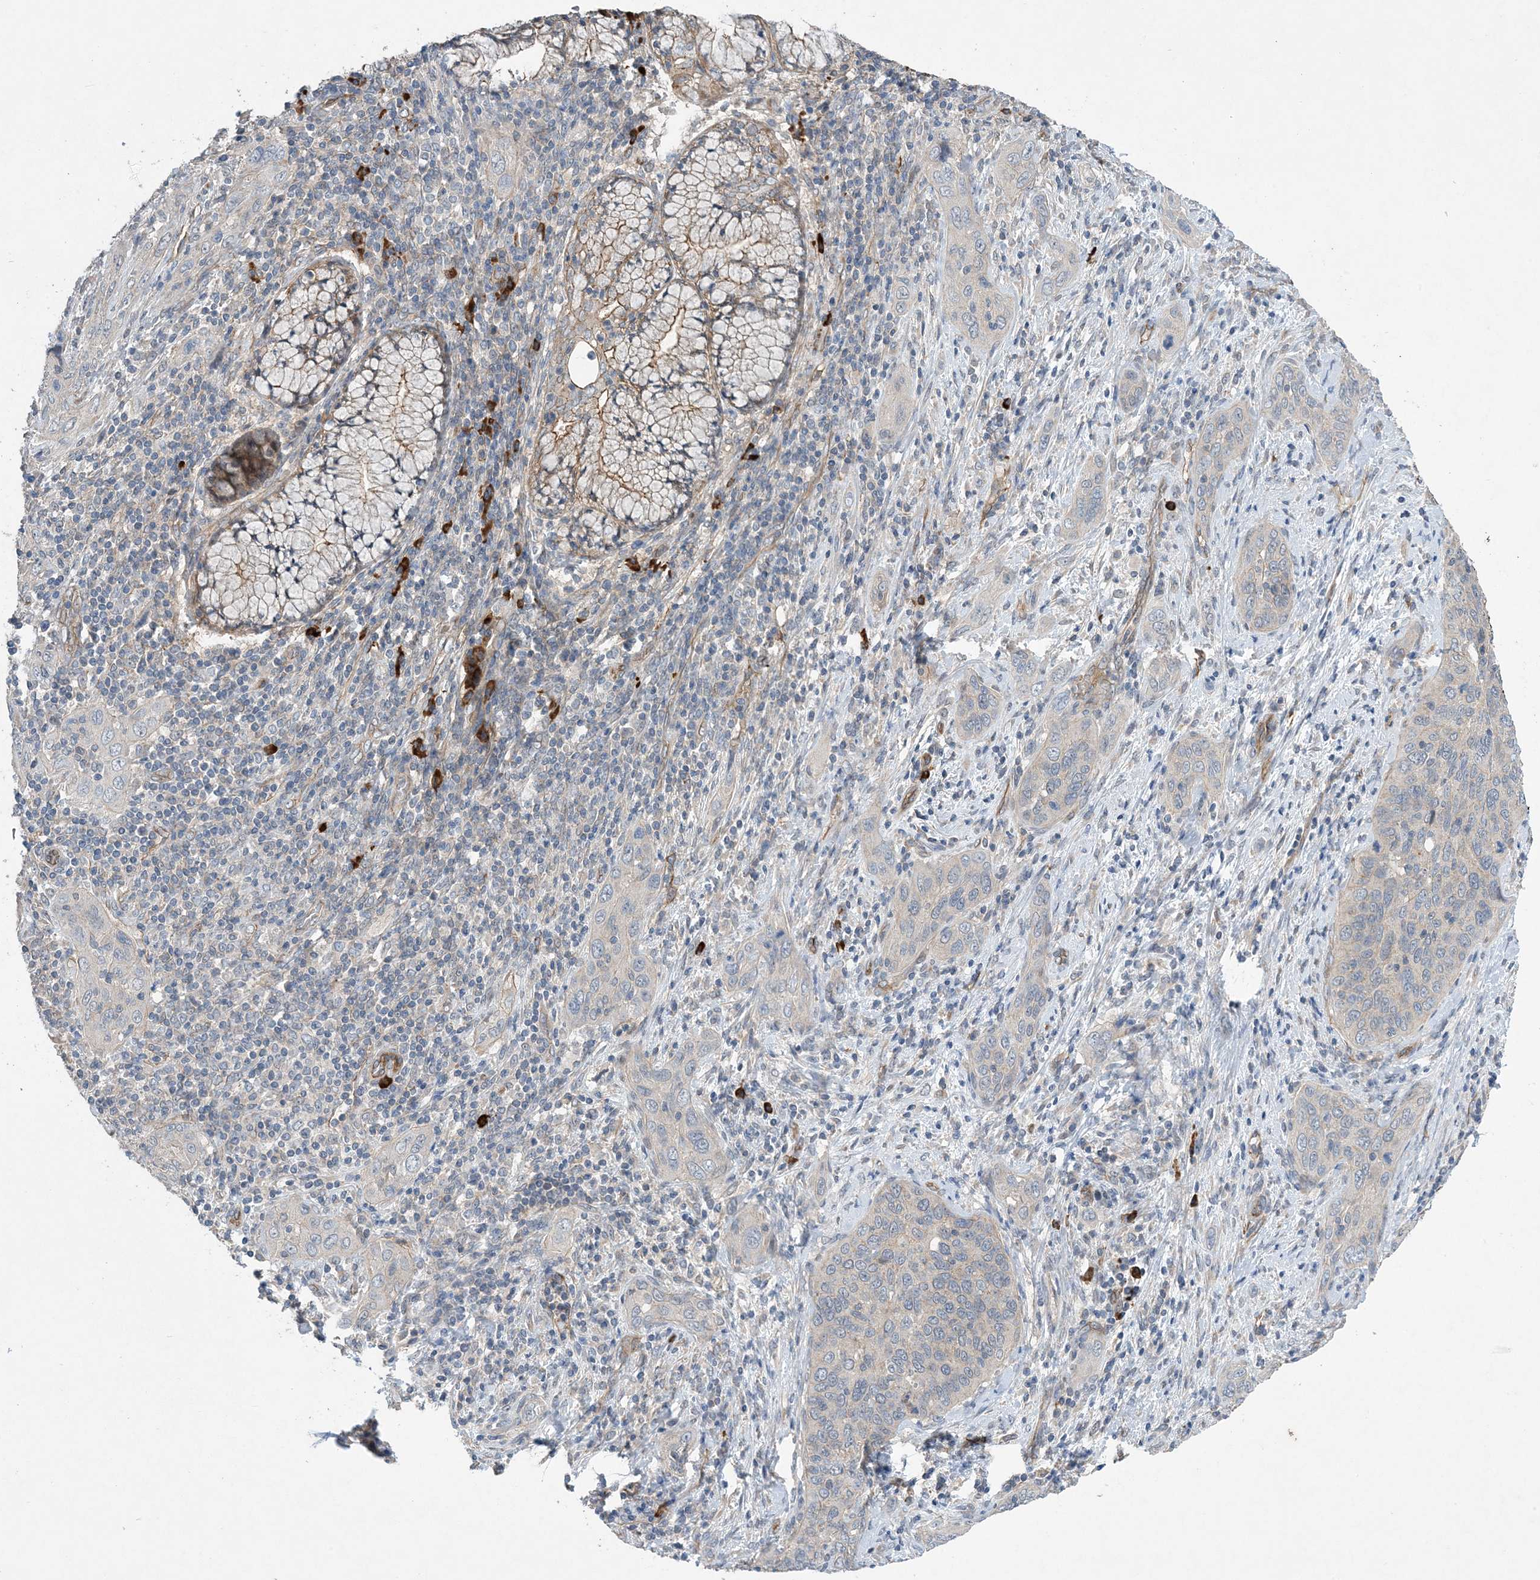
{"staining": {"intensity": "negative", "quantity": "none", "location": "none"}, "tissue": "cervical cancer", "cell_type": "Tumor cells", "image_type": "cancer", "snomed": [{"axis": "morphology", "description": "Squamous cell carcinoma, NOS"}, {"axis": "topography", "description": "Cervix"}], "caption": "Immunohistochemistry (IHC) photomicrograph of human cervical cancer stained for a protein (brown), which displays no positivity in tumor cells.", "gene": "AOC1", "patient": {"sex": "female", "age": 60}}